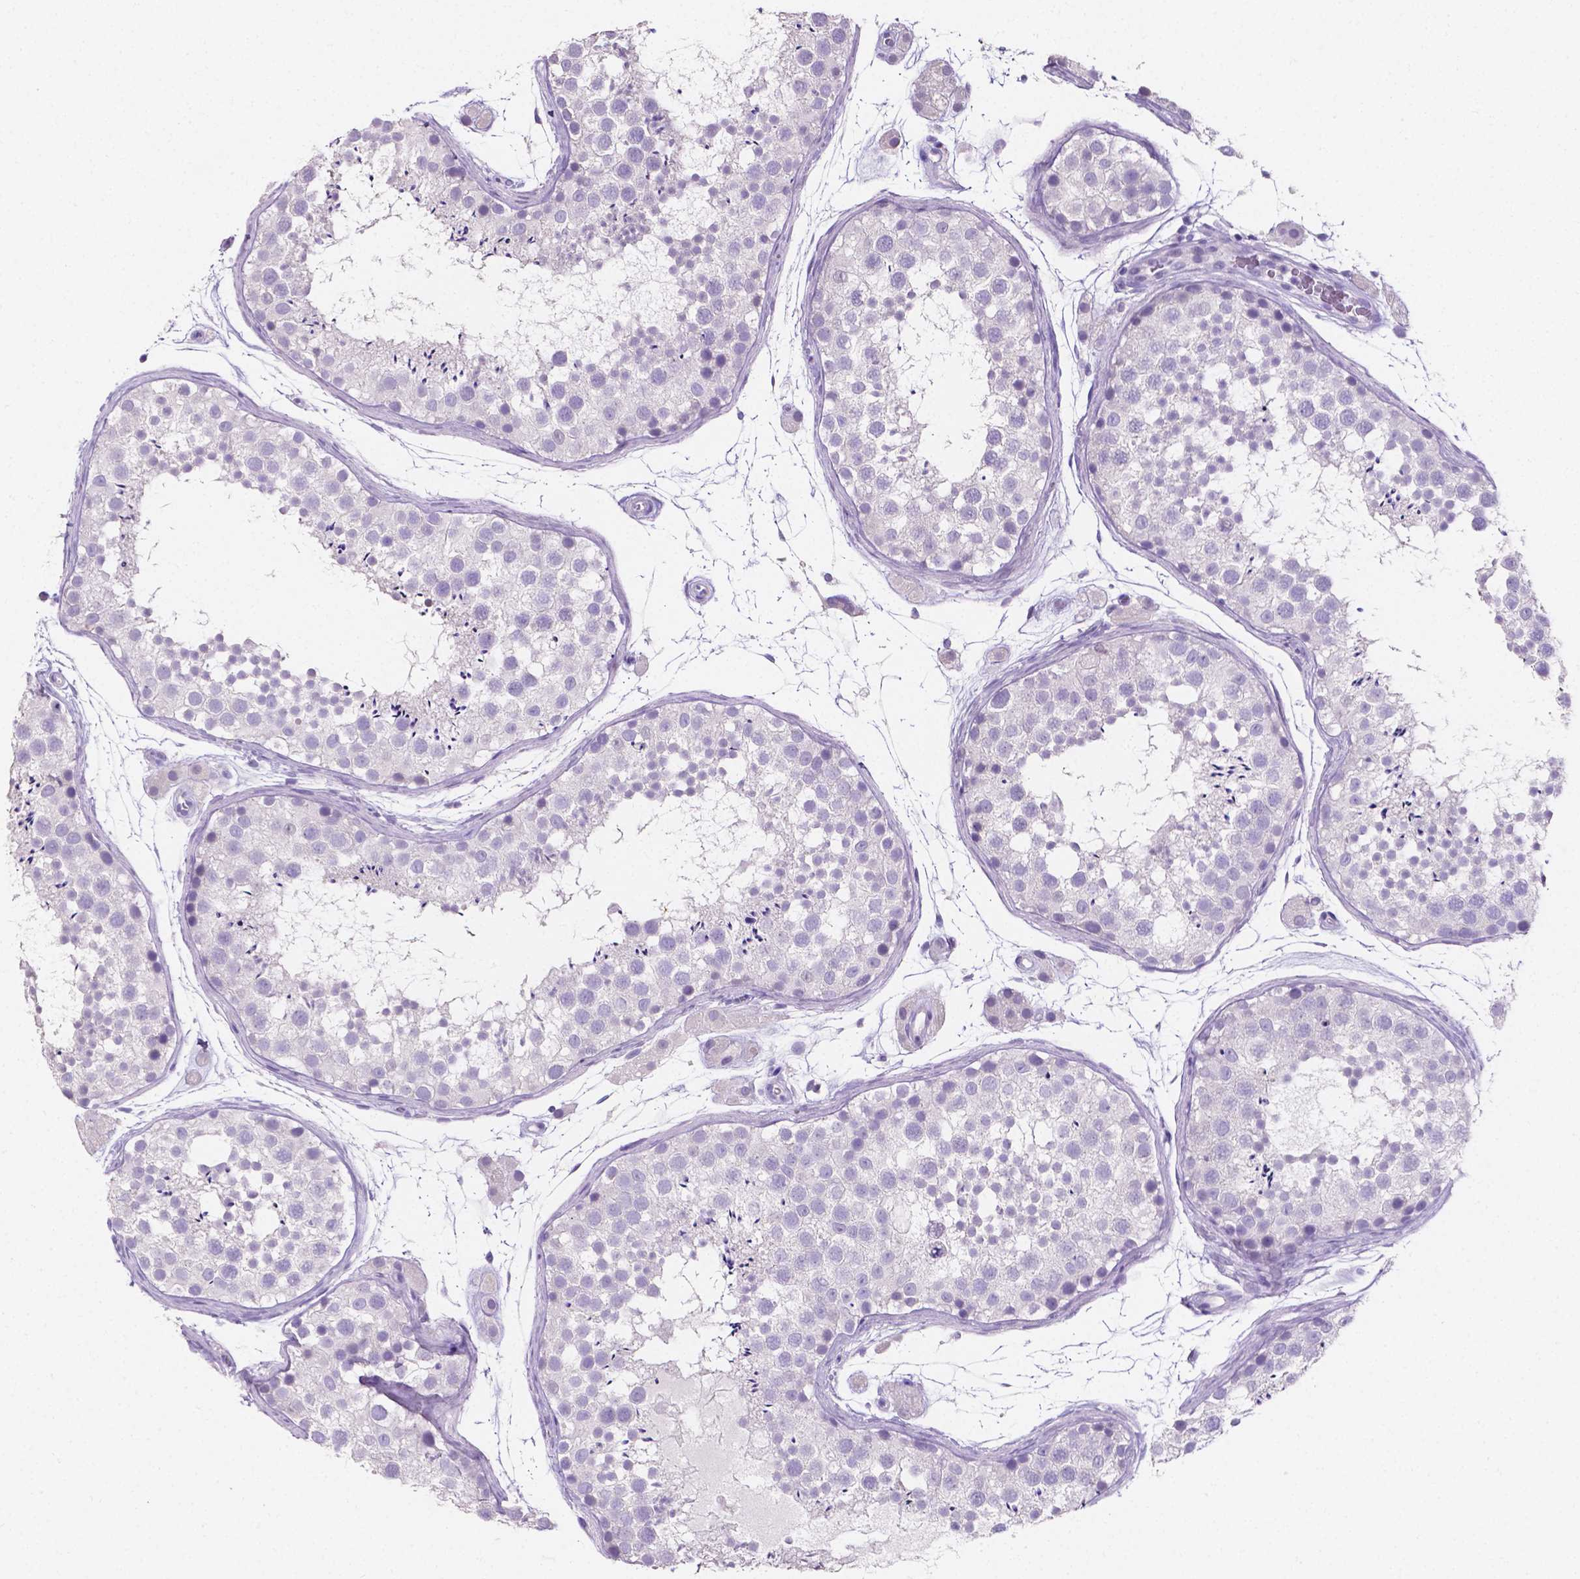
{"staining": {"intensity": "negative", "quantity": "none", "location": "none"}, "tissue": "testis", "cell_type": "Cells in seminiferous ducts", "image_type": "normal", "snomed": [{"axis": "morphology", "description": "Normal tissue, NOS"}, {"axis": "topography", "description": "Testis"}], "caption": "Image shows no significant protein expression in cells in seminiferous ducts of normal testis. (Brightfield microscopy of DAB (3,3'-diaminobenzidine) IHC at high magnification).", "gene": "SLC22A2", "patient": {"sex": "male", "age": 41}}